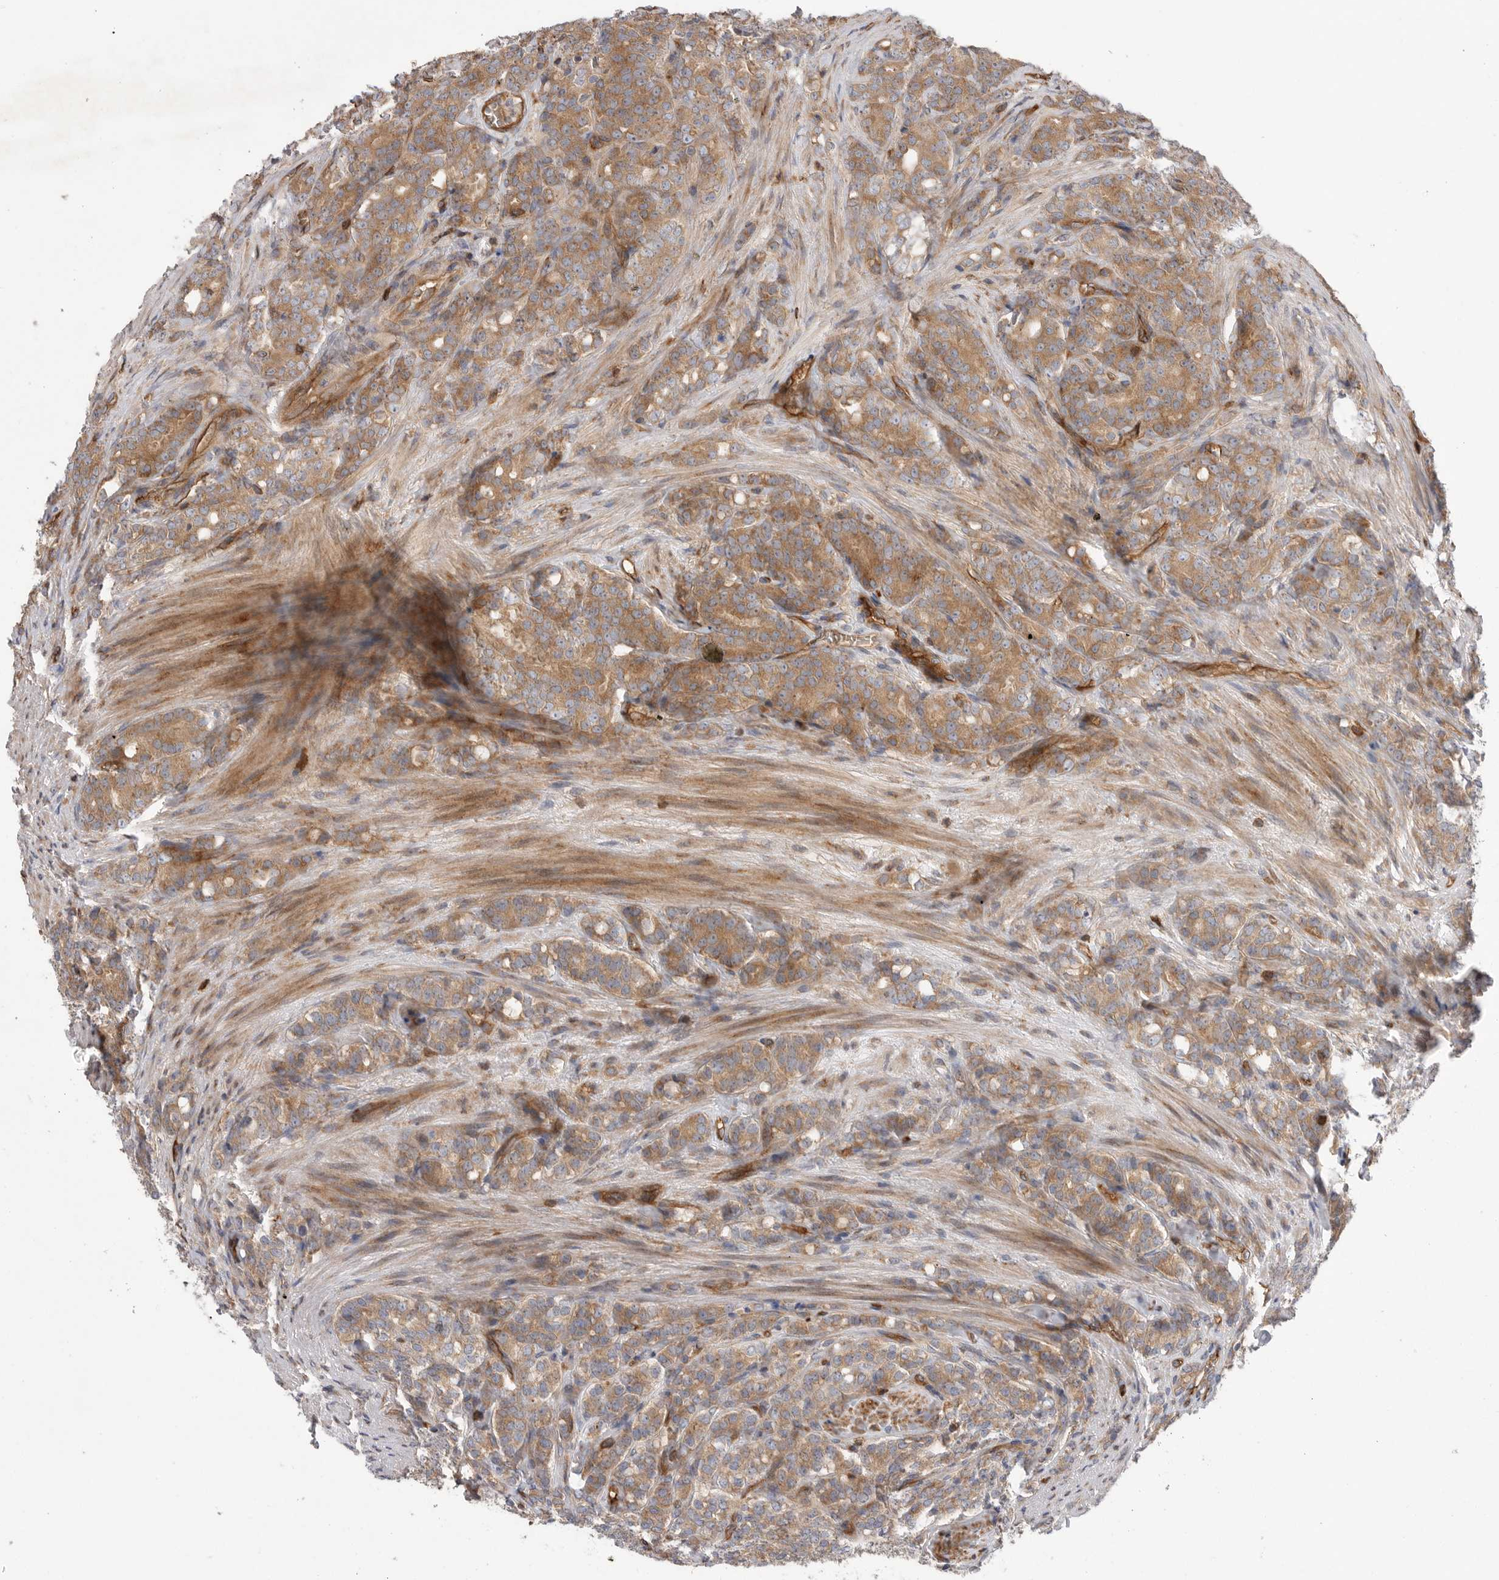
{"staining": {"intensity": "moderate", "quantity": ">75%", "location": "cytoplasmic/membranous"}, "tissue": "prostate cancer", "cell_type": "Tumor cells", "image_type": "cancer", "snomed": [{"axis": "morphology", "description": "Adenocarcinoma, High grade"}, {"axis": "topography", "description": "Prostate"}], "caption": "Protein staining by IHC displays moderate cytoplasmic/membranous staining in approximately >75% of tumor cells in prostate adenocarcinoma (high-grade). Using DAB (brown) and hematoxylin (blue) stains, captured at high magnification using brightfield microscopy.", "gene": "PRKCH", "patient": {"sex": "male", "age": 62}}